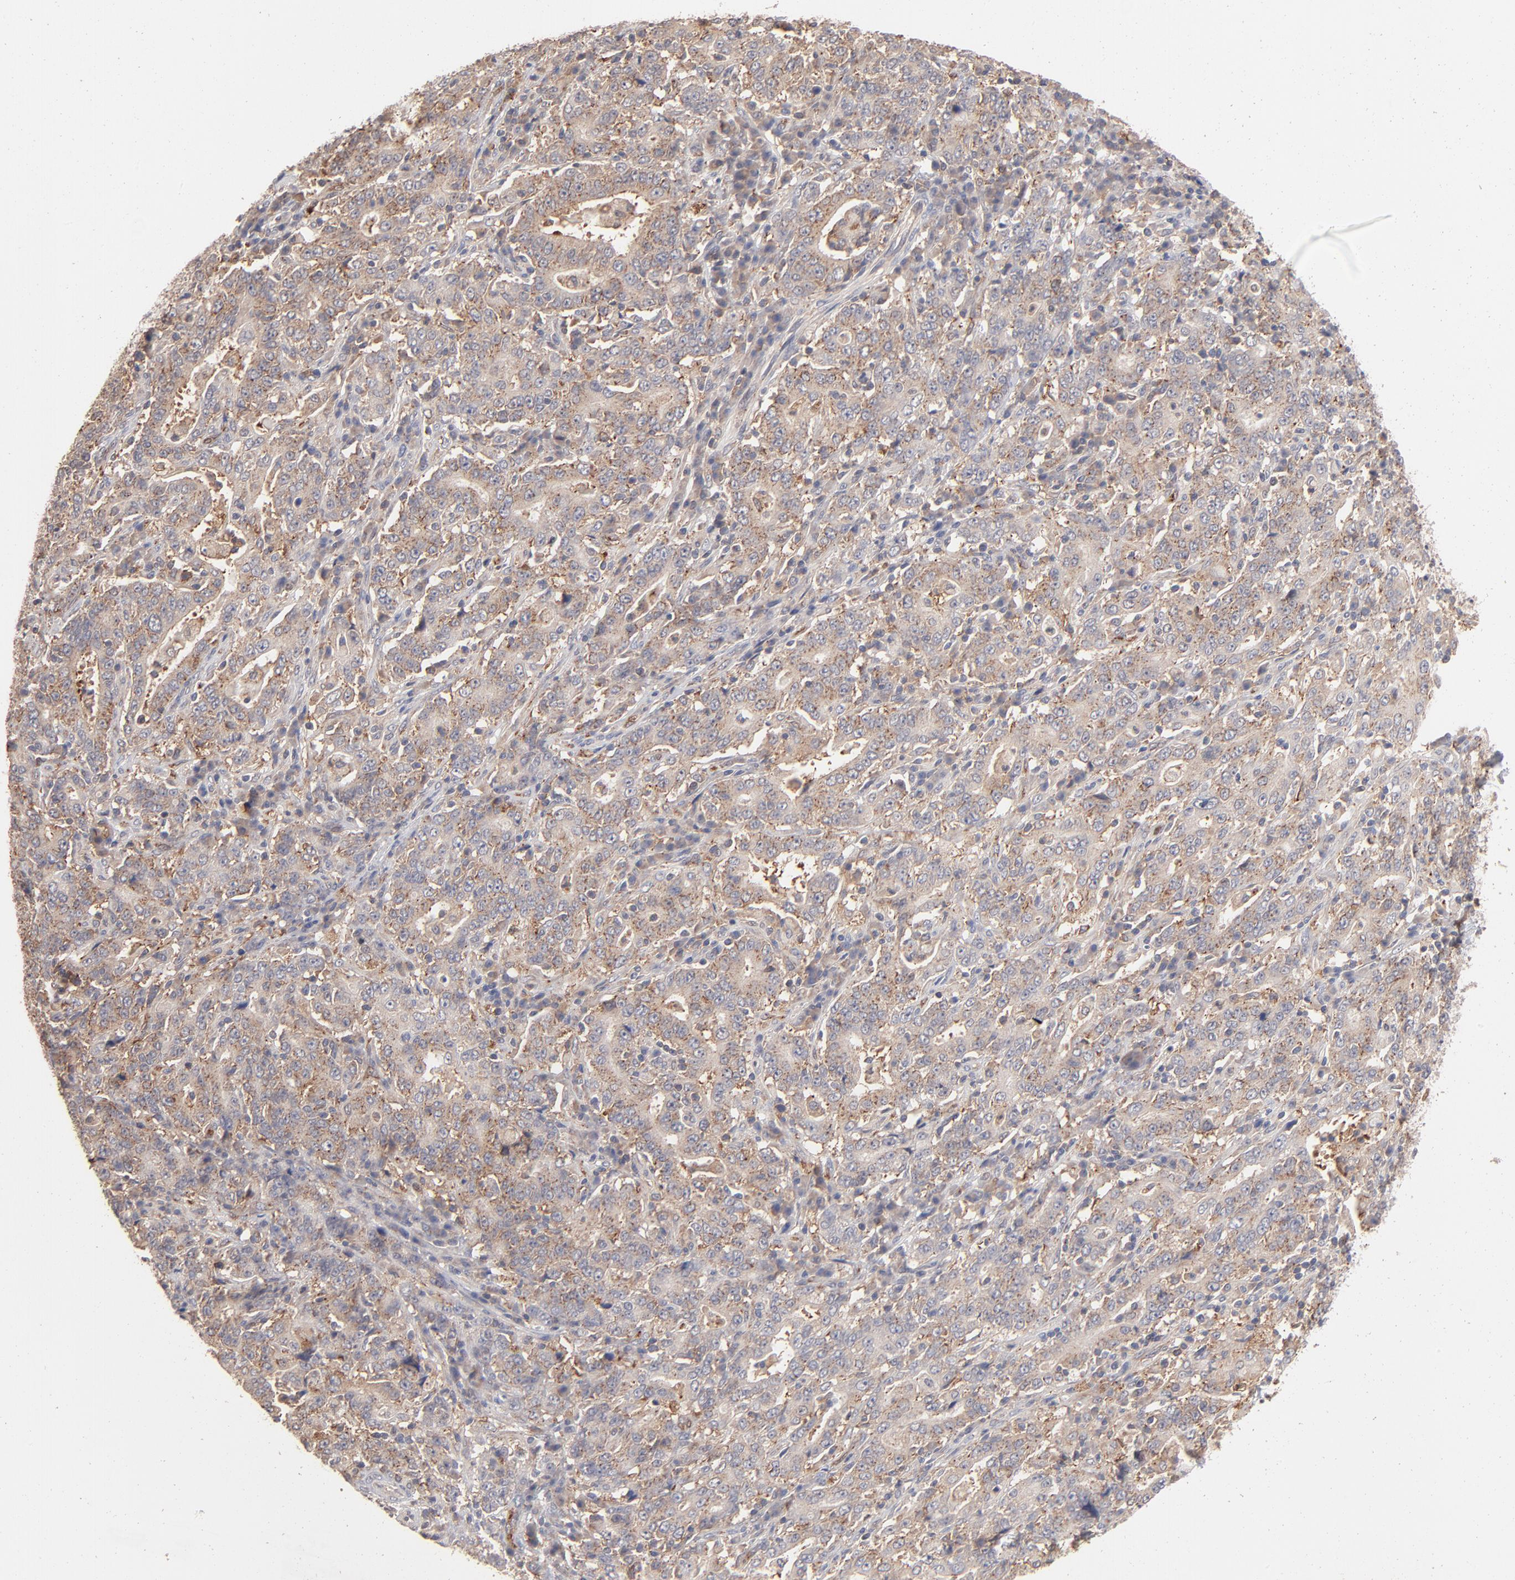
{"staining": {"intensity": "weak", "quantity": ">75%", "location": "cytoplasmic/membranous"}, "tissue": "stomach cancer", "cell_type": "Tumor cells", "image_type": "cancer", "snomed": [{"axis": "morphology", "description": "Normal tissue, NOS"}, {"axis": "morphology", "description": "Adenocarcinoma, NOS"}, {"axis": "topography", "description": "Stomach, upper"}, {"axis": "topography", "description": "Stomach"}], "caption": "The image shows a brown stain indicating the presence of a protein in the cytoplasmic/membranous of tumor cells in stomach cancer (adenocarcinoma). The protein of interest is stained brown, and the nuclei are stained in blue (DAB (3,3'-diaminobenzidine) IHC with brightfield microscopy, high magnification).", "gene": "IVNS1ABP", "patient": {"sex": "male", "age": 59}}